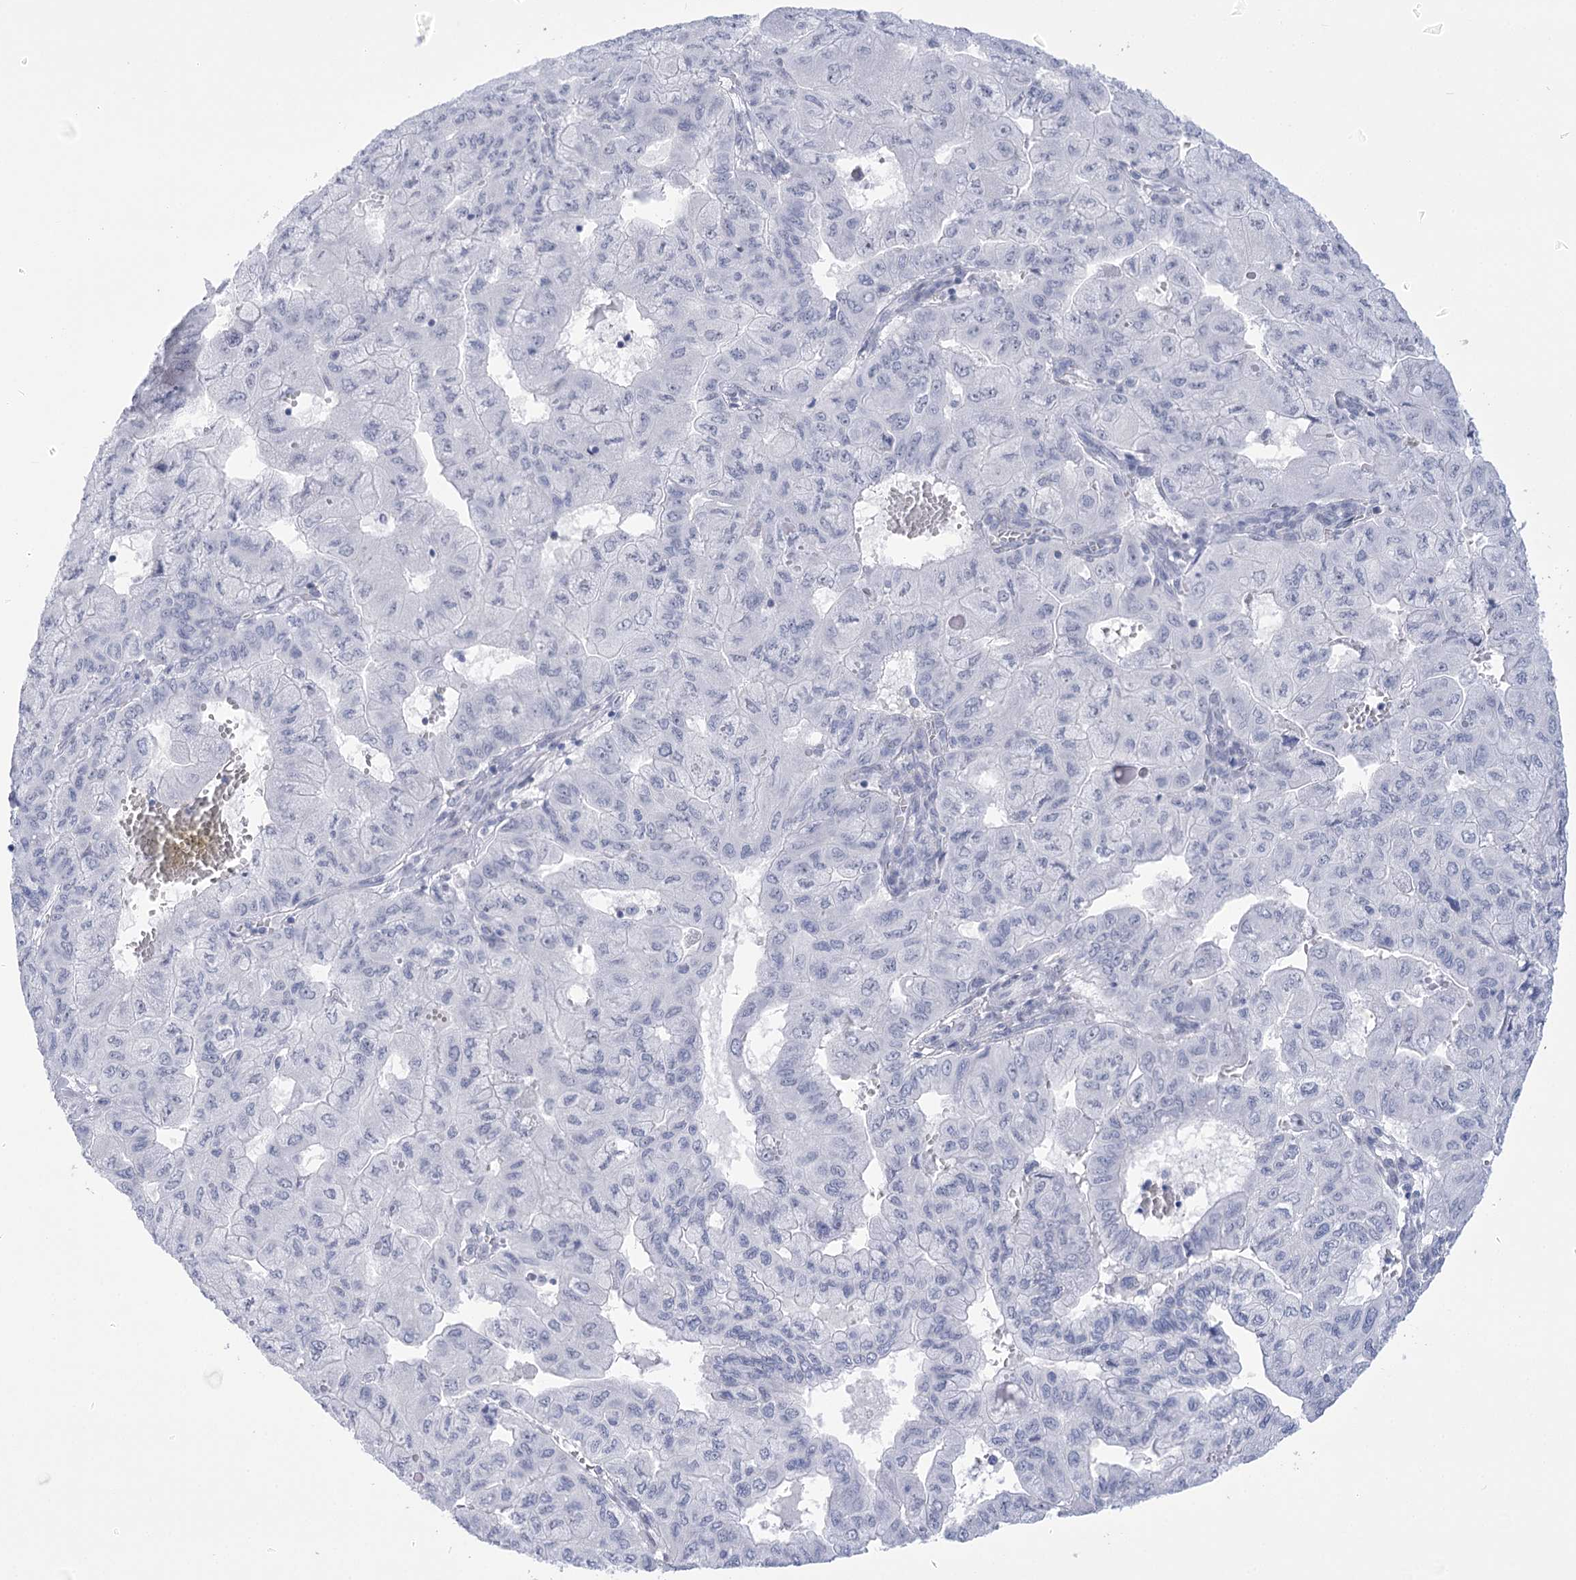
{"staining": {"intensity": "negative", "quantity": "none", "location": "none"}, "tissue": "pancreatic cancer", "cell_type": "Tumor cells", "image_type": "cancer", "snomed": [{"axis": "morphology", "description": "Adenocarcinoma, NOS"}, {"axis": "topography", "description": "Pancreas"}], "caption": "This is a histopathology image of immunohistochemistry staining of pancreatic cancer, which shows no staining in tumor cells. Nuclei are stained in blue.", "gene": "HORMAD1", "patient": {"sex": "male", "age": 51}}